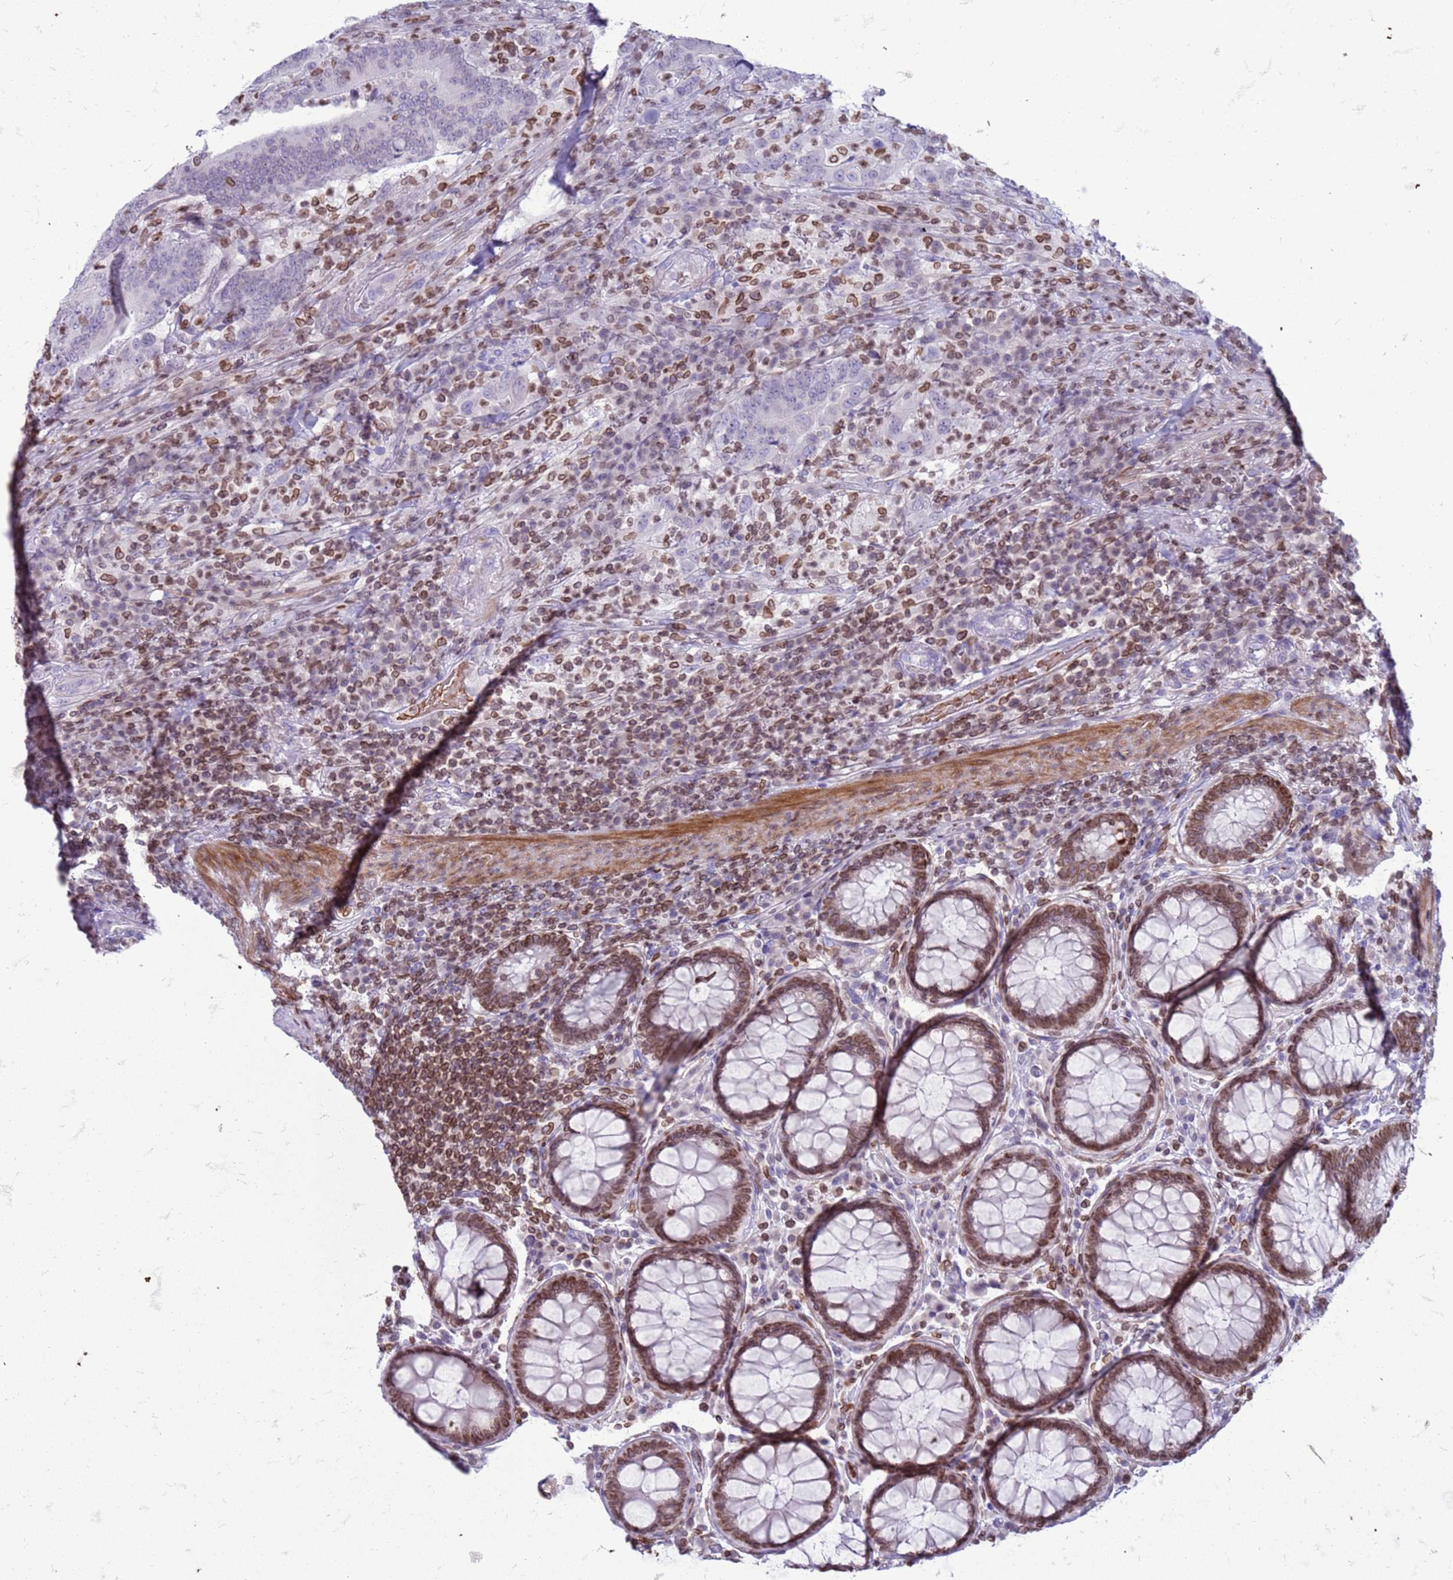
{"staining": {"intensity": "moderate", "quantity": "25%-75%", "location": "cytoplasmic/membranous,nuclear"}, "tissue": "colorectal cancer", "cell_type": "Tumor cells", "image_type": "cancer", "snomed": [{"axis": "morphology", "description": "Adenocarcinoma, NOS"}, {"axis": "topography", "description": "Colon"}], "caption": "Human colorectal cancer stained for a protein (brown) reveals moderate cytoplasmic/membranous and nuclear positive staining in about 25%-75% of tumor cells.", "gene": "METTL25B", "patient": {"sex": "female", "age": 66}}